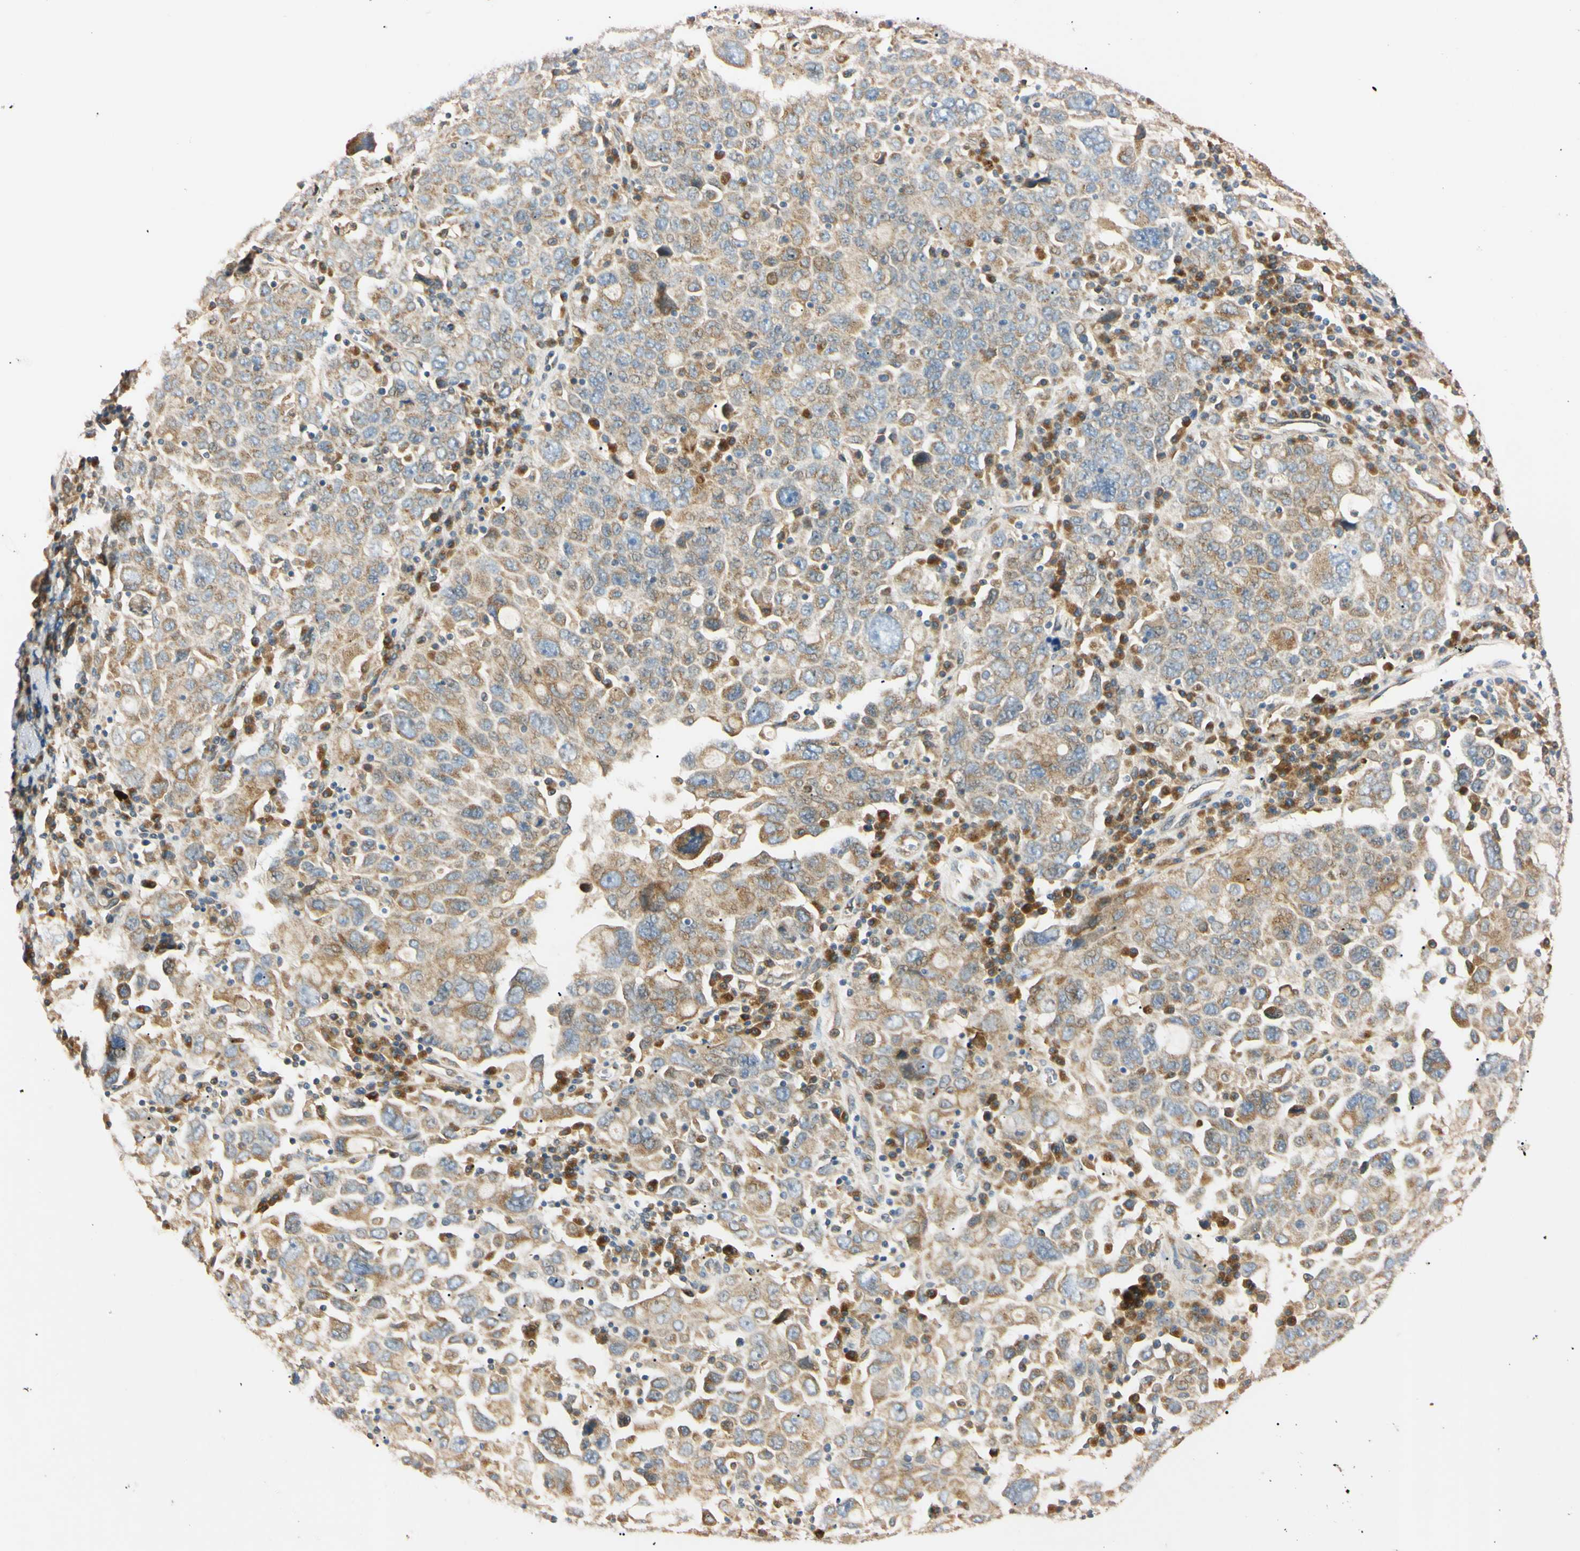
{"staining": {"intensity": "weak", "quantity": ">75%", "location": "cytoplasmic/membranous"}, "tissue": "ovarian cancer", "cell_type": "Tumor cells", "image_type": "cancer", "snomed": [{"axis": "morphology", "description": "Carcinoma, endometroid"}, {"axis": "topography", "description": "Ovary"}], "caption": "Protein expression analysis of endometroid carcinoma (ovarian) reveals weak cytoplasmic/membranous expression in about >75% of tumor cells. (DAB IHC with brightfield microscopy, high magnification).", "gene": "IER3IP1", "patient": {"sex": "female", "age": 62}}